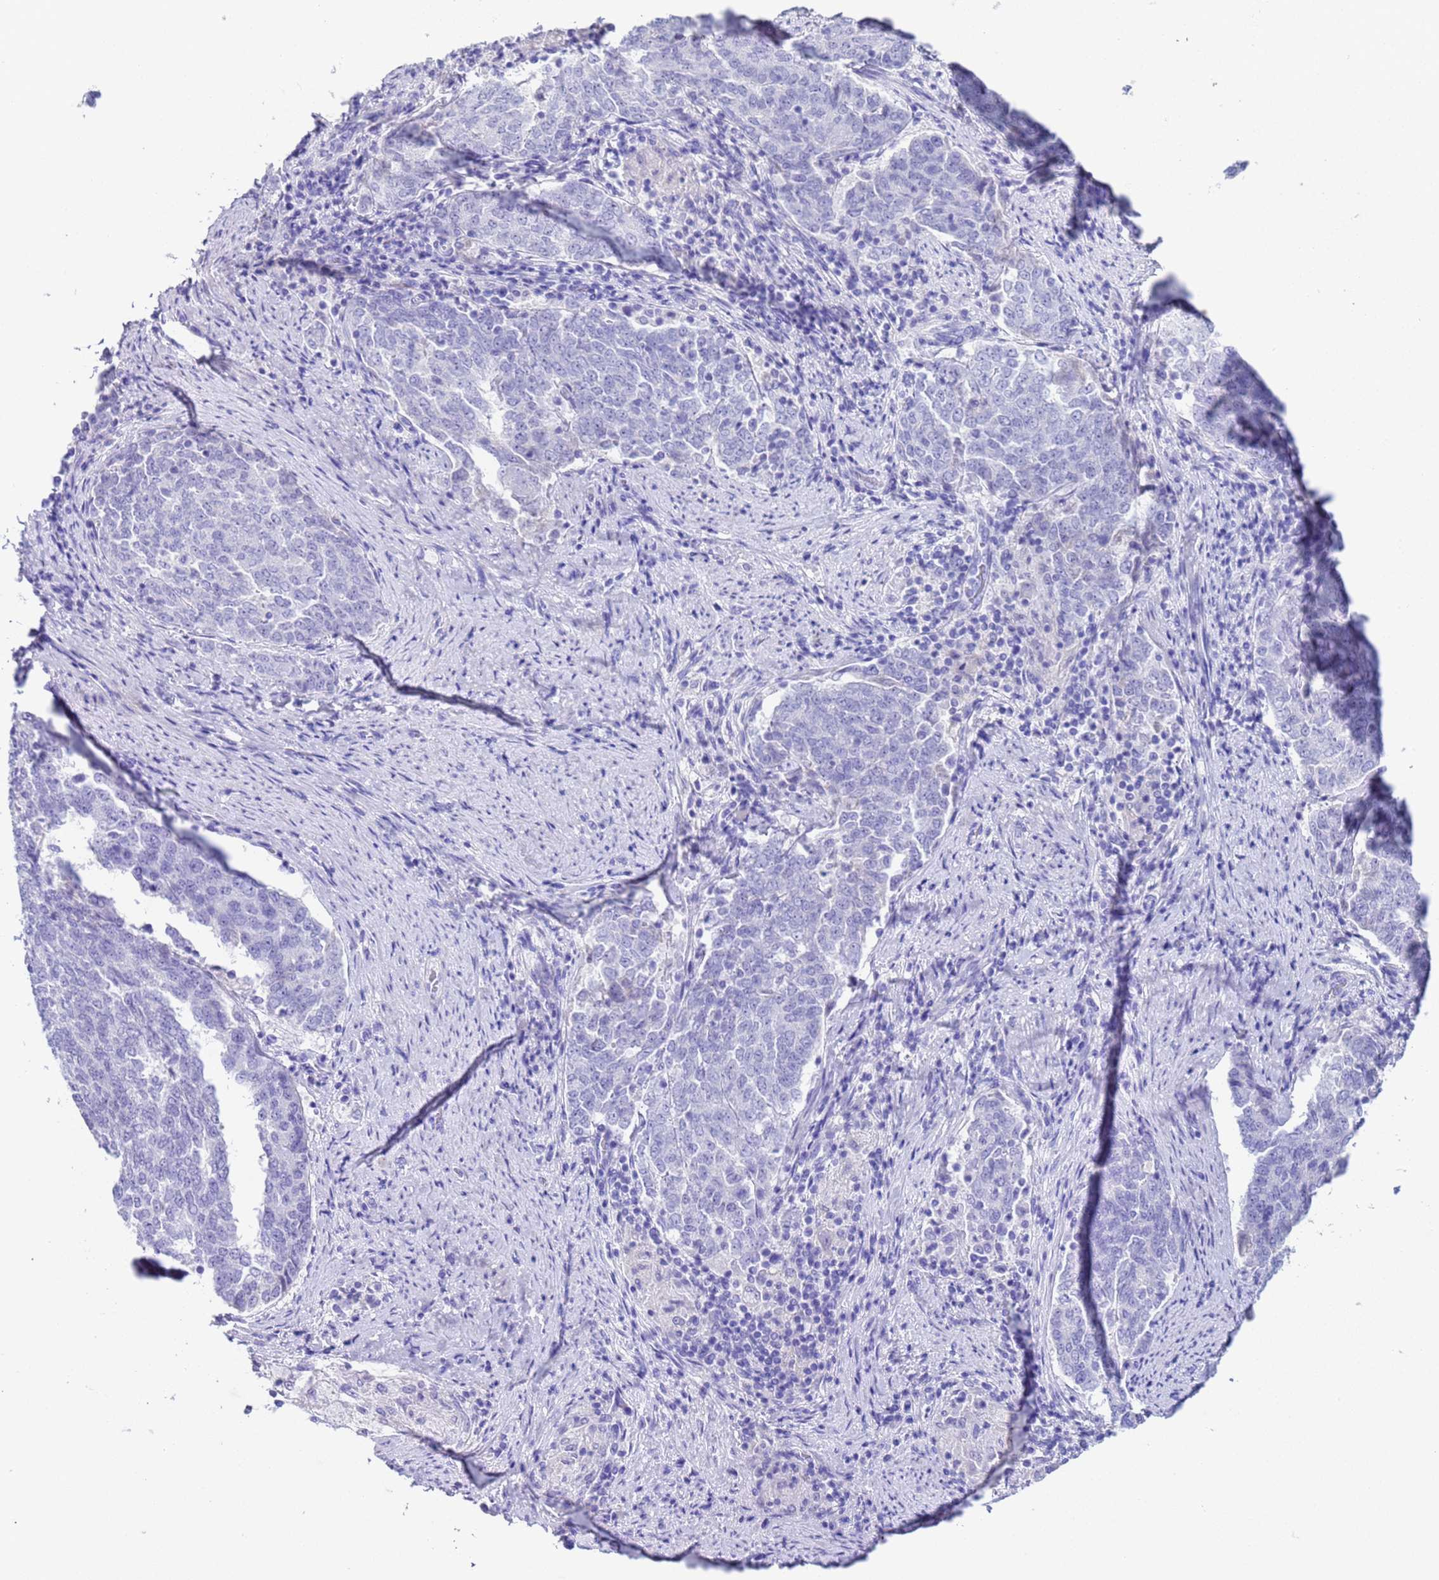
{"staining": {"intensity": "negative", "quantity": "none", "location": "none"}, "tissue": "endometrial cancer", "cell_type": "Tumor cells", "image_type": "cancer", "snomed": [{"axis": "morphology", "description": "Adenocarcinoma, NOS"}, {"axis": "topography", "description": "Endometrium"}], "caption": "Tumor cells are negative for brown protein staining in endometrial adenocarcinoma.", "gene": "CKM", "patient": {"sex": "female", "age": 80}}